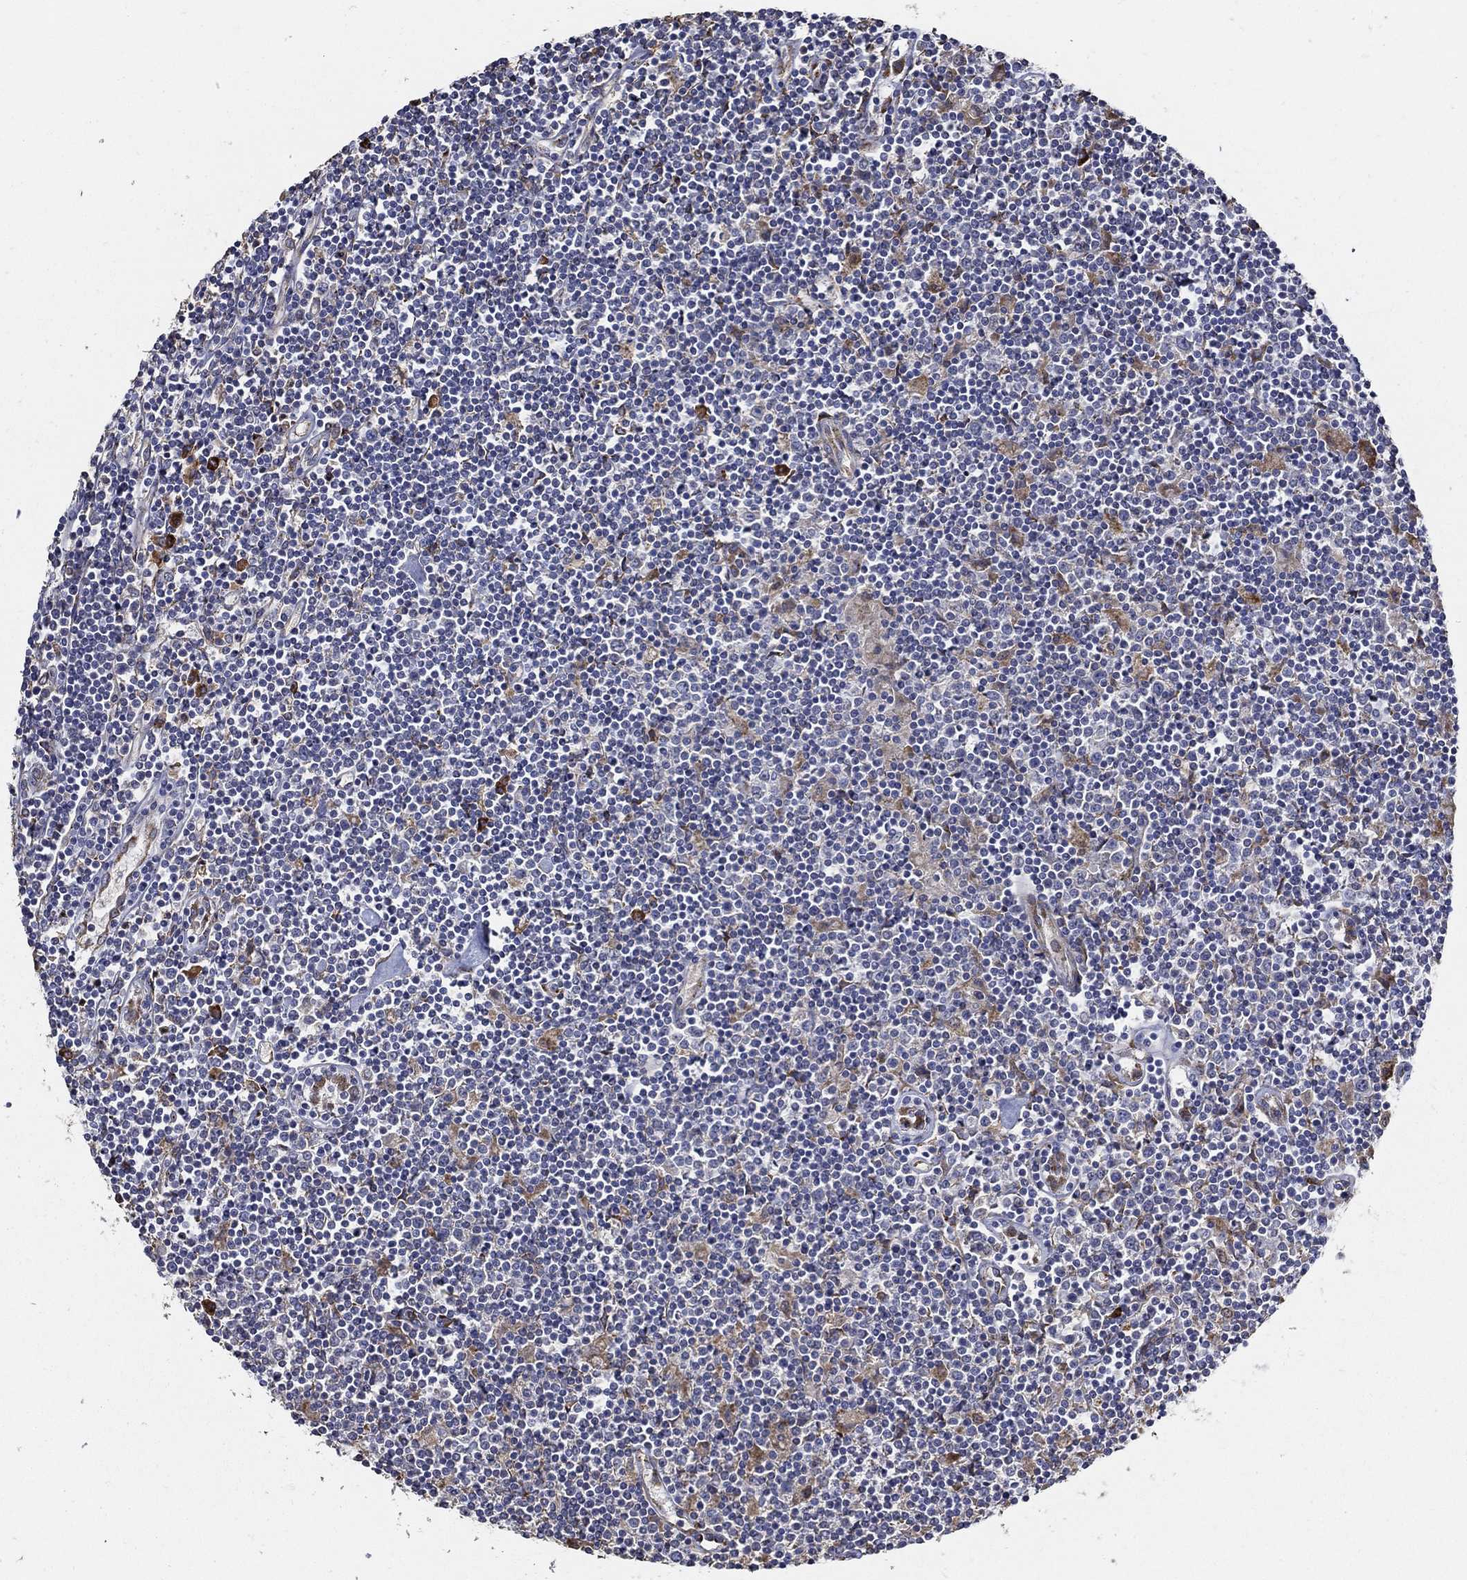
{"staining": {"intensity": "negative", "quantity": "none", "location": "none"}, "tissue": "lymphoma", "cell_type": "Tumor cells", "image_type": "cancer", "snomed": [{"axis": "morphology", "description": "Hodgkin's disease, NOS"}, {"axis": "topography", "description": "Lymph node"}], "caption": "The micrograph demonstrates no significant staining in tumor cells of lymphoma. (DAB immunohistochemistry visualized using brightfield microscopy, high magnification).", "gene": "EMILIN3", "patient": {"sex": "male", "age": 40}}